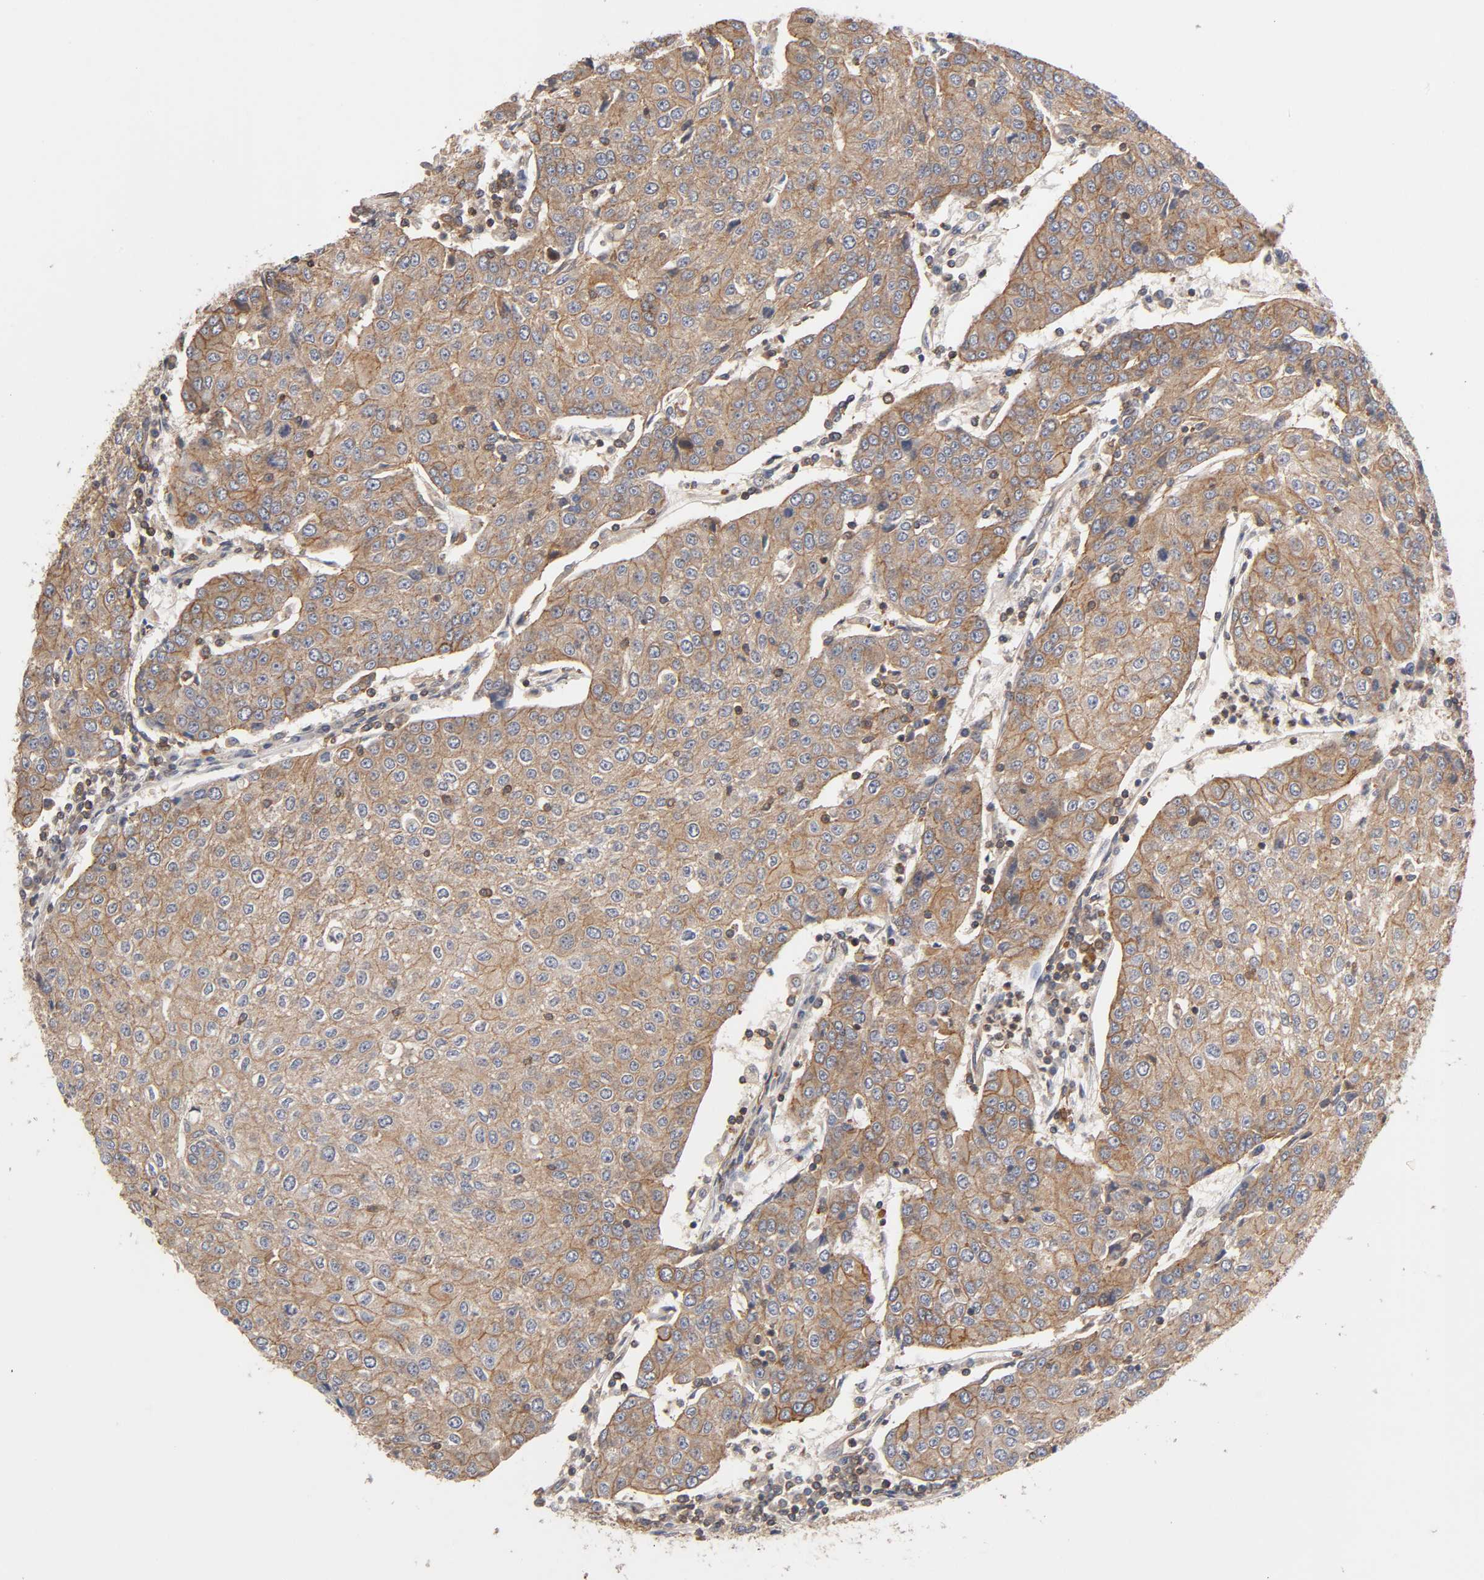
{"staining": {"intensity": "moderate", "quantity": ">75%", "location": "cytoplasmic/membranous"}, "tissue": "urothelial cancer", "cell_type": "Tumor cells", "image_type": "cancer", "snomed": [{"axis": "morphology", "description": "Urothelial carcinoma, High grade"}, {"axis": "topography", "description": "Urinary bladder"}], "caption": "Protein staining of urothelial cancer tissue demonstrates moderate cytoplasmic/membranous expression in about >75% of tumor cells.", "gene": "LAMTOR2", "patient": {"sex": "female", "age": 85}}